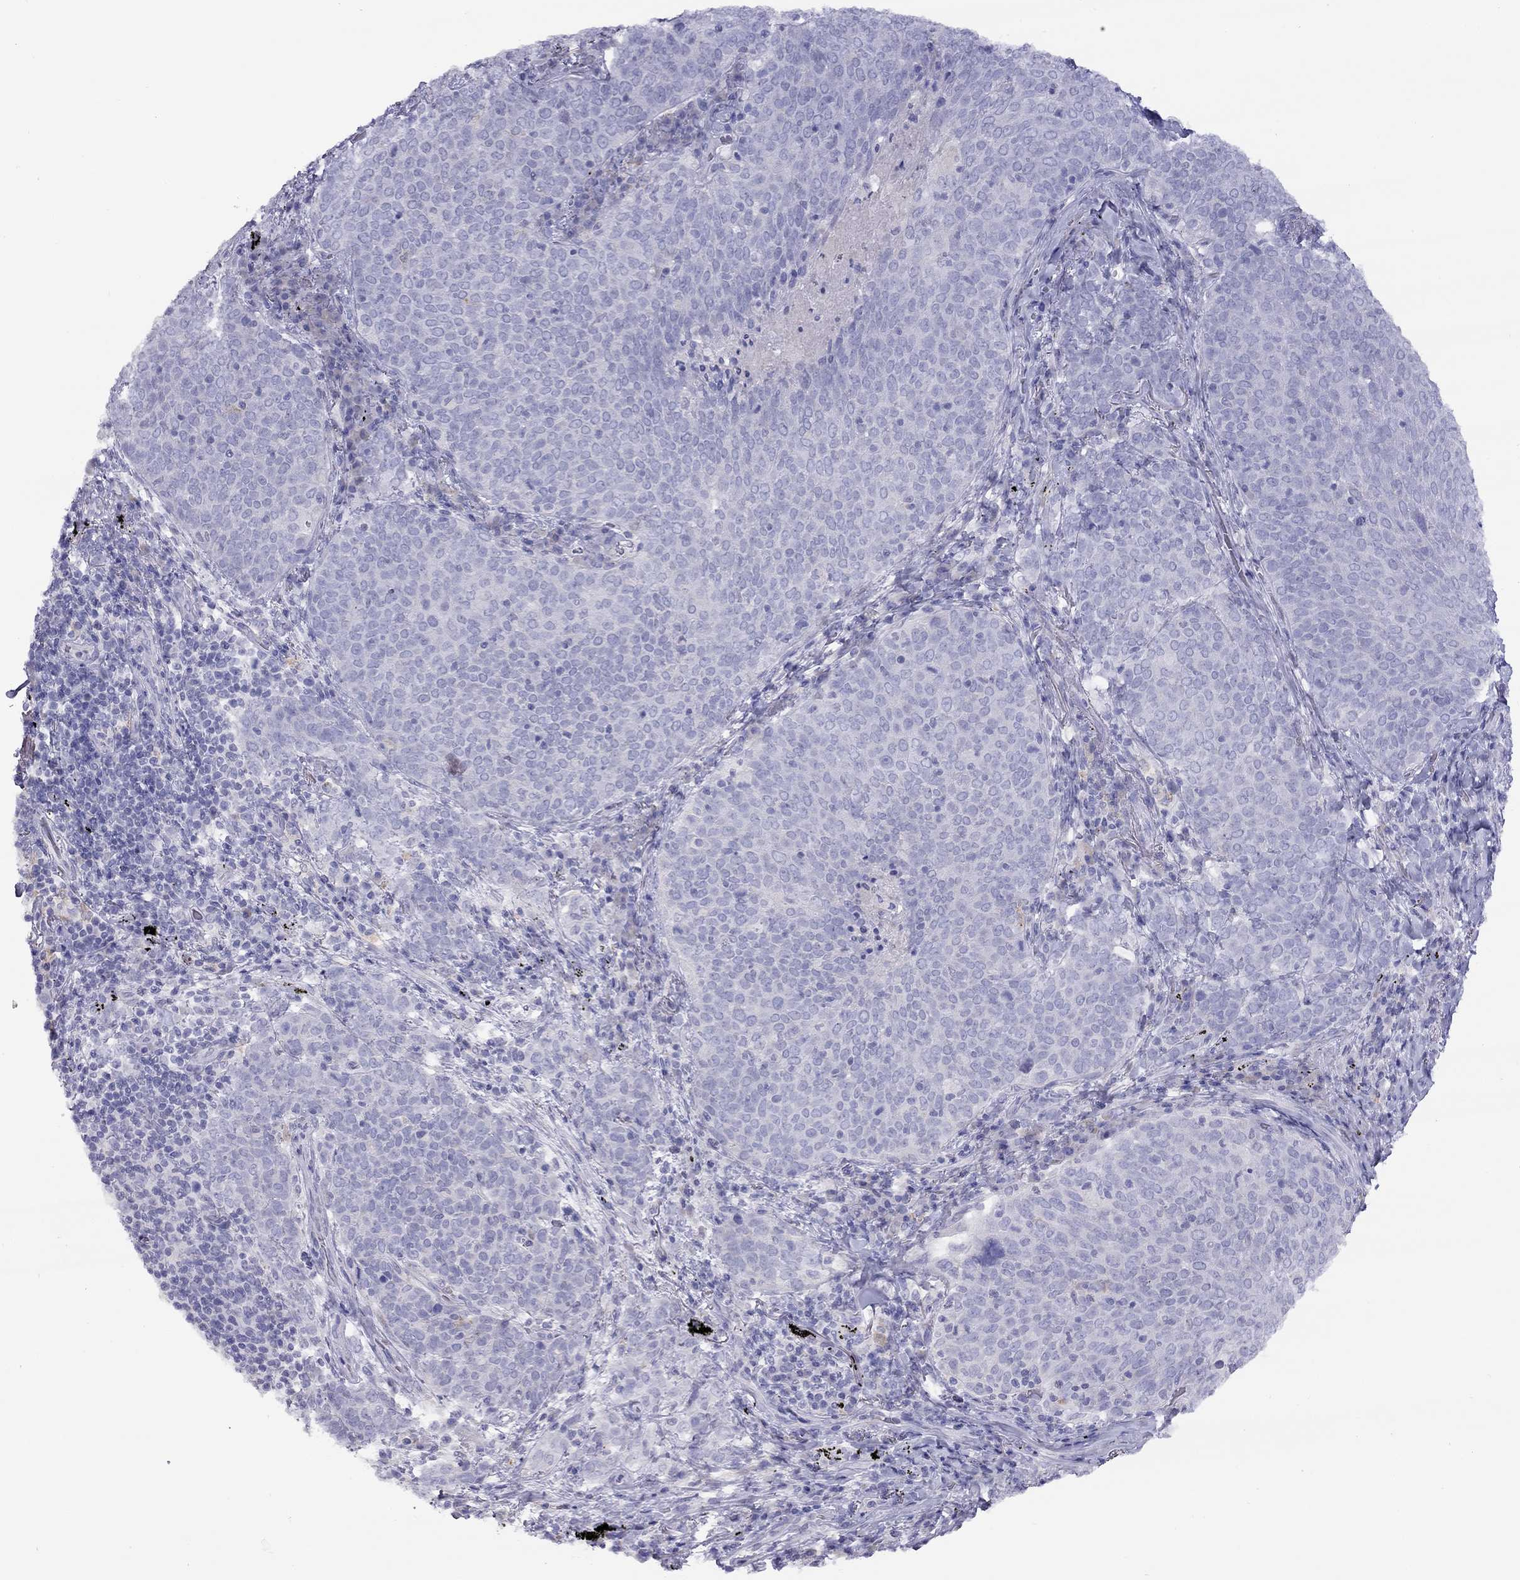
{"staining": {"intensity": "negative", "quantity": "none", "location": "none"}, "tissue": "lung cancer", "cell_type": "Tumor cells", "image_type": "cancer", "snomed": [{"axis": "morphology", "description": "Squamous cell carcinoma, NOS"}, {"axis": "topography", "description": "Lung"}], "caption": "This histopathology image is of squamous cell carcinoma (lung) stained with immunohistochemistry (IHC) to label a protein in brown with the nuclei are counter-stained blue. There is no staining in tumor cells.", "gene": "CPNE4", "patient": {"sex": "male", "age": 82}}